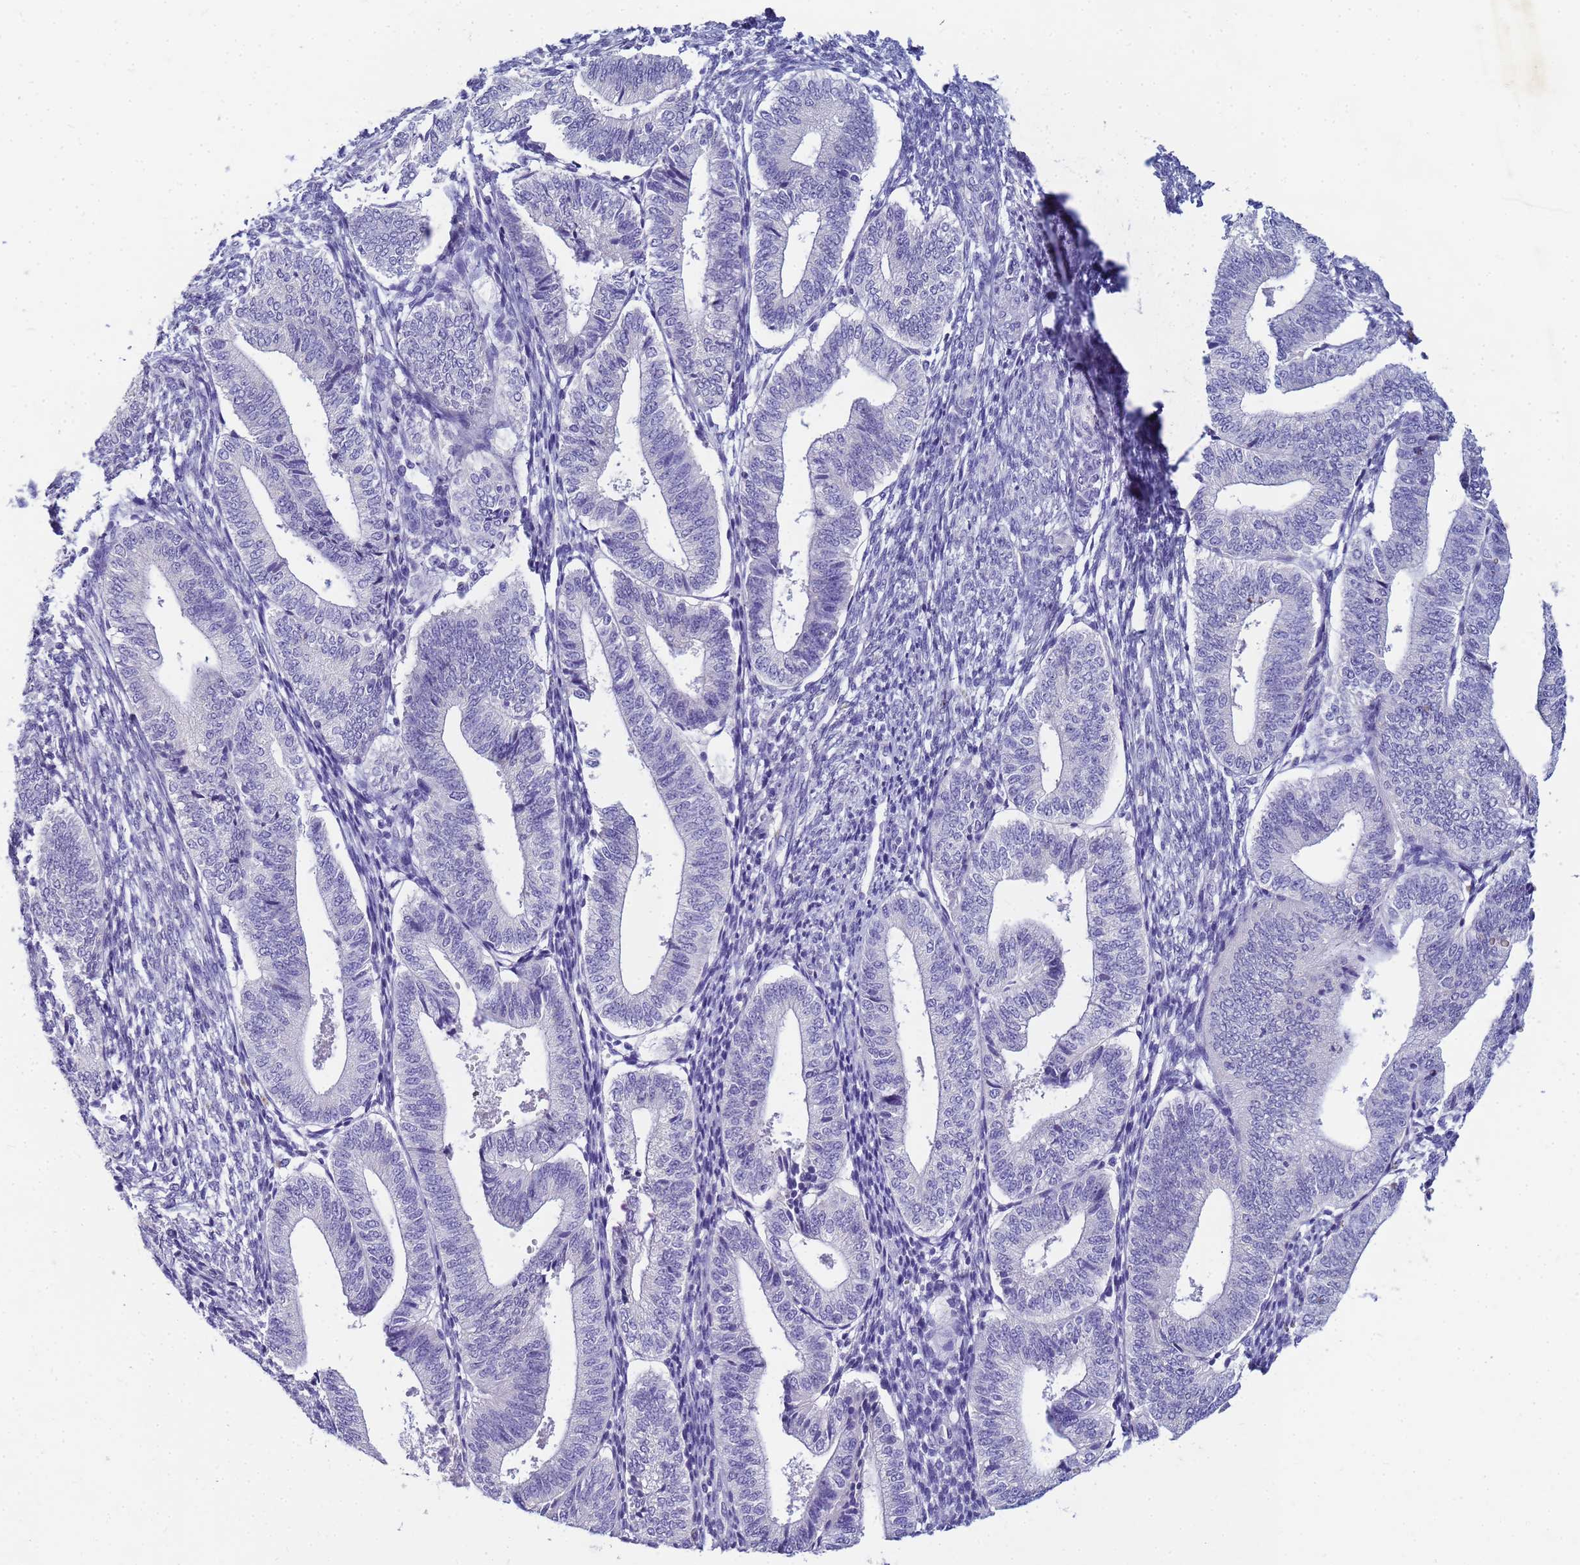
{"staining": {"intensity": "negative", "quantity": "none", "location": "none"}, "tissue": "endometrium", "cell_type": "Cells in endometrial stroma", "image_type": "normal", "snomed": [{"axis": "morphology", "description": "Normal tissue, NOS"}, {"axis": "topography", "description": "Endometrium"}], "caption": "DAB (3,3'-diaminobenzidine) immunohistochemical staining of unremarkable human endometrium shows no significant staining in cells in endometrial stroma.", "gene": "B3GNT8", "patient": {"sex": "female", "age": 34}}